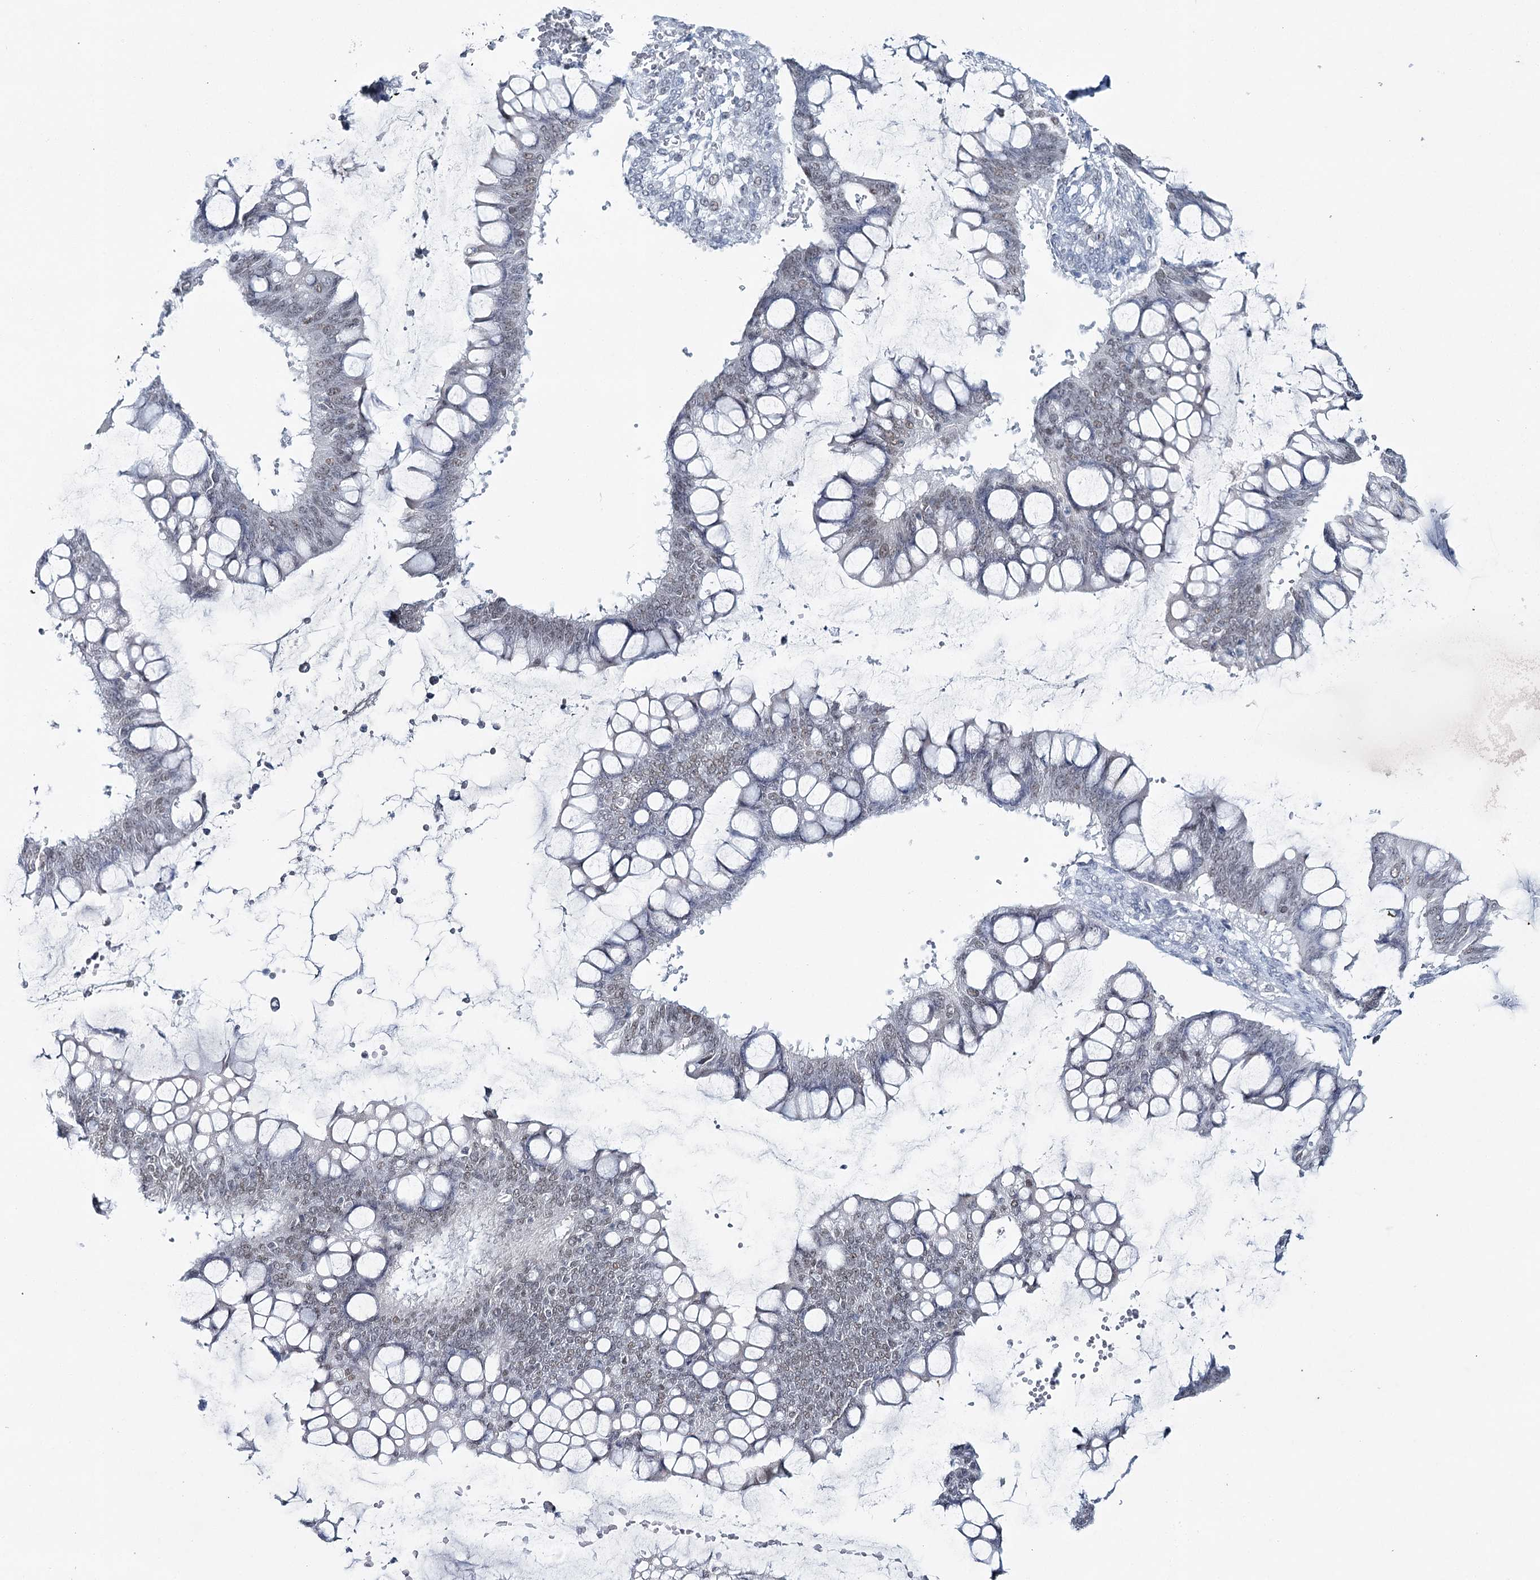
{"staining": {"intensity": "weak", "quantity": ">75%", "location": "nuclear"}, "tissue": "ovarian cancer", "cell_type": "Tumor cells", "image_type": "cancer", "snomed": [{"axis": "morphology", "description": "Cystadenocarcinoma, mucinous, NOS"}, {"axis": "topography", "description": "Ovary"}], "caption": "Tumor cells demonstrate low levels of weak nuclear expression in about >75% of cells in mucinous cystadenocarcinoma (ovarian). (brown staining indicates protein expression, while blue staining denotes nuclei).", "gene": "ZC3H8", "patient": {"sex": "female", "age": 73}}